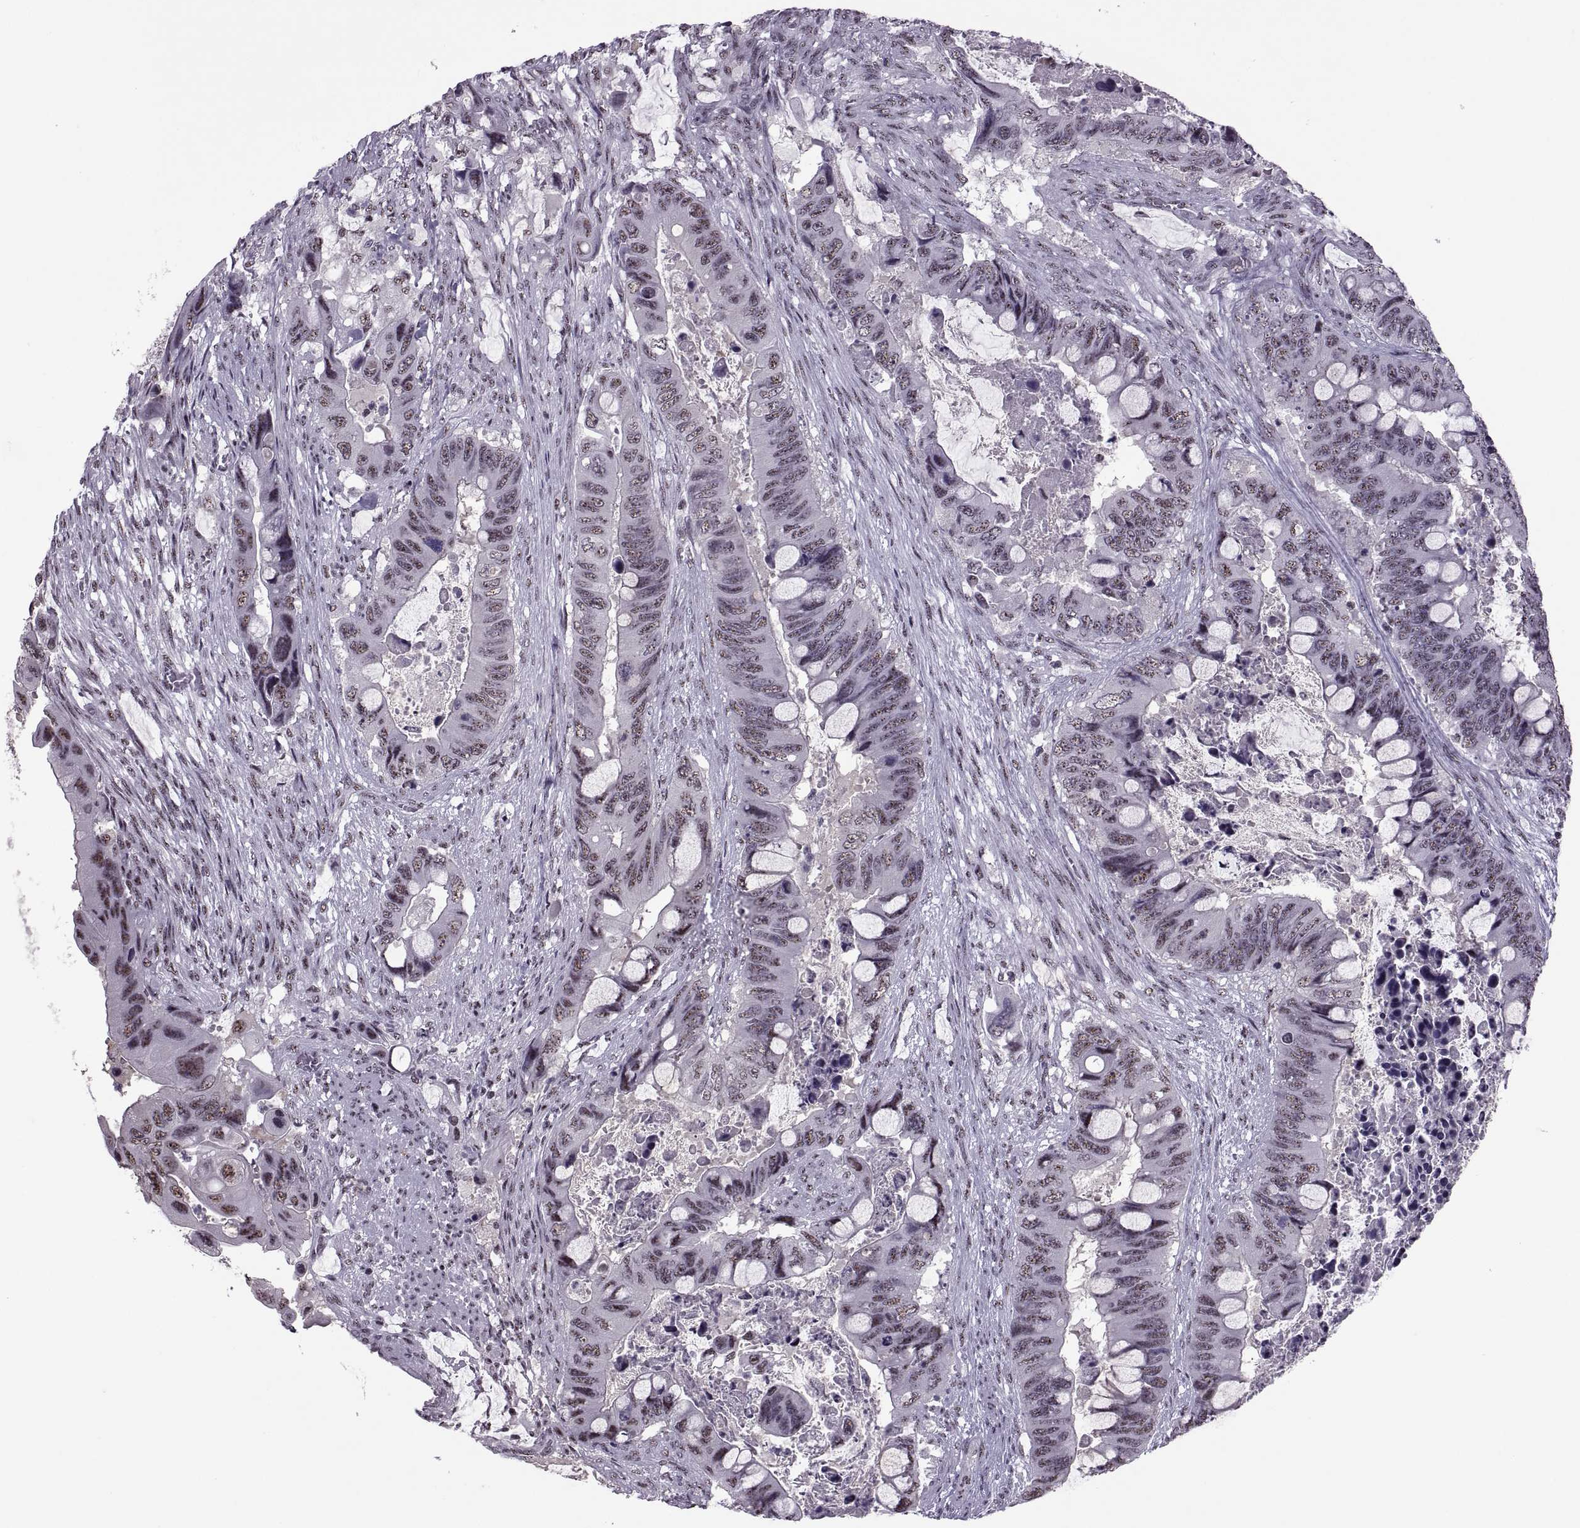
{"staining": {"intensity": "weak", "quantity": "25%-75%", "location": "nuclear"}, "tissue": "colorectal cancer", "cell_type": "Tumor cells", "image_type": "cancer", "snomed": [{"axis": "morphology", "description": "Adenocarcinoma, NOS"}, {"axis": "topography", "description": "Rectum"}], "caption": "Human adenocarcinoma (colorectal) stained with a brown dye displays weak nuclear positive expression in approximately 25%-75% of tumor cells.", "gene": "MAGEA4", "patient": {"sex": "male", "age": 63}}